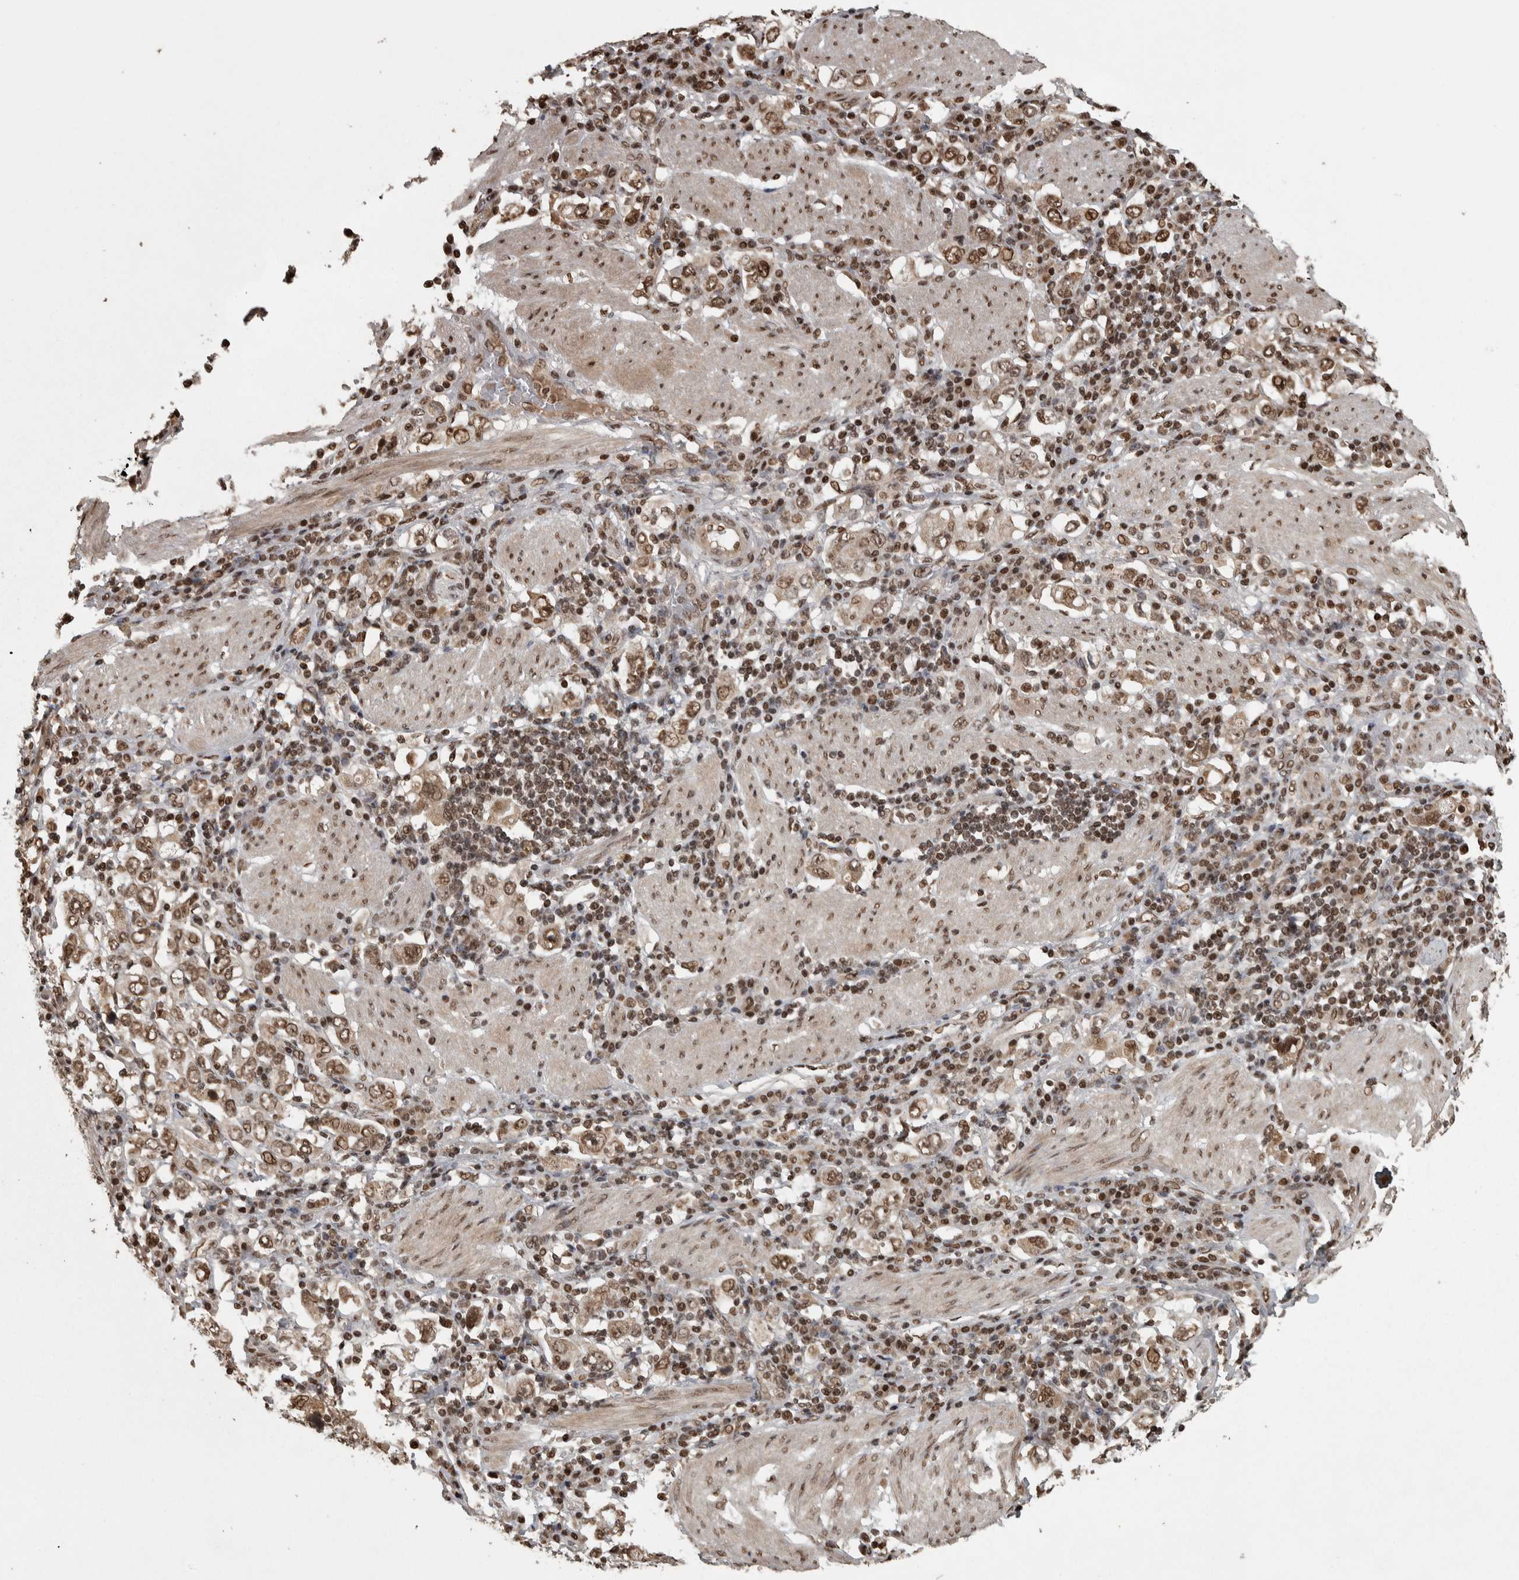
{"staining": {"intensity": "moderate", "quantity": ">75%", "location": "nuclear"}, "tissue": "stomach cancer", "cell_type": "Tumor cells", "image_type": "cancer", "snomed": [{"axis": "morphology", "description": "Adenocarcinoma, NOS"}, {"axis": "topography", "description": "Stomach, upper"}], "caption": "Immunohistochemical staining of human stomach cancer (adenocarcinoma) reveals medium levels of moderate nuclear staining in approximately >75% of tumor cells. The staining was performed using DAB, with brown indicating positive protein expression. Nuclei are stained blue with hematoxylin.", "gene": "ZFHX4", "patient": {"sex": "male", "age": 62}}